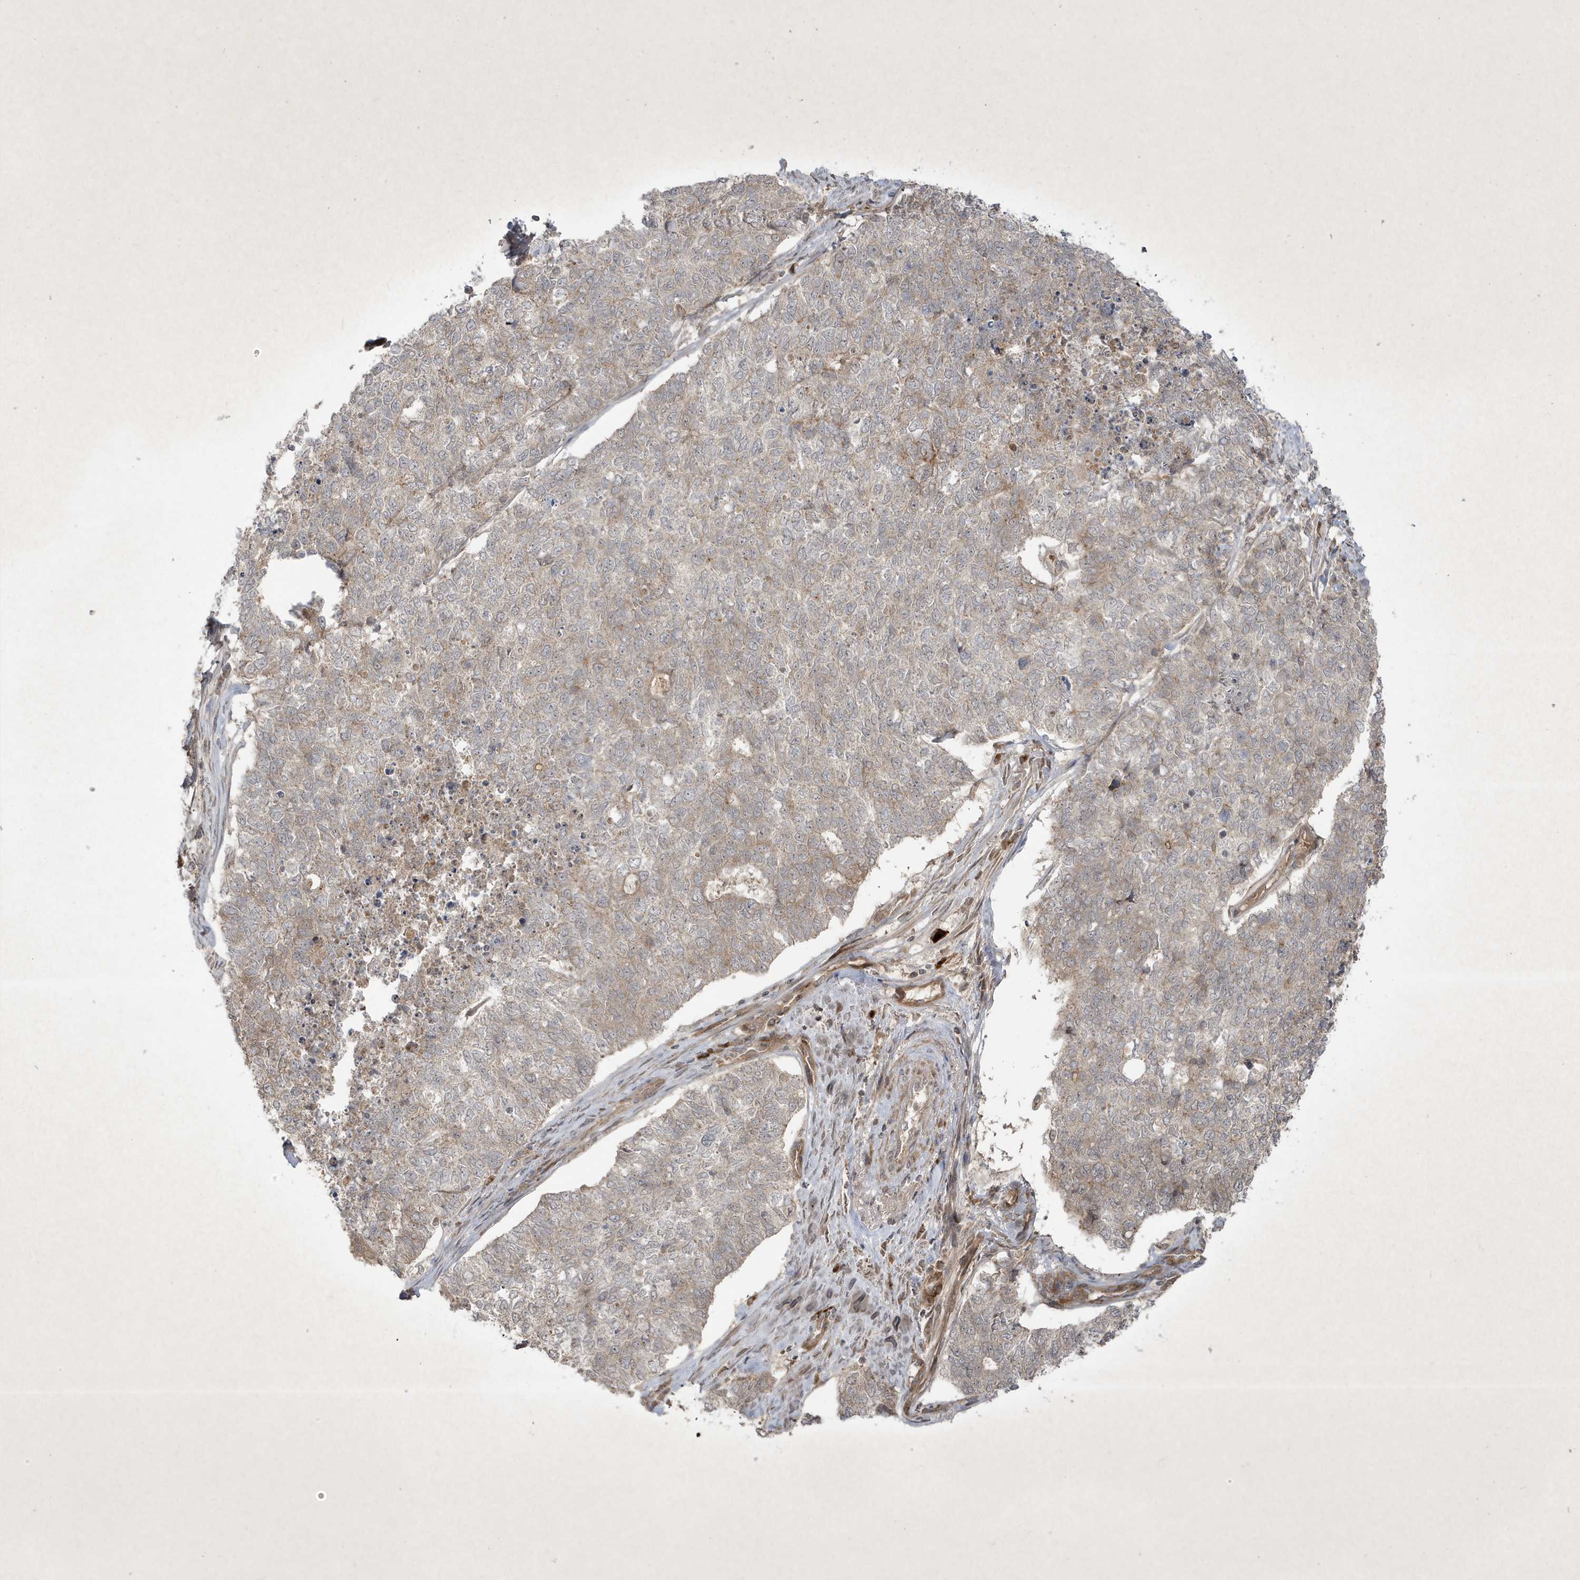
{"staining": {"intensity": "weak", "quantity": "<25%", "location": "cytoplasmic/membranous"}, "tissue": "cervical cancer", "cell_type": "Tumor cells", "image_type": "cancer", "snomed": [{"axis": "morphology", "description": "Squamous cell carcinoma, NOS"}, {"axis": "topography", "description": "Cervix"}], "caption": "This image is of cervical squamous cell carcinoma stained with IHC to label a protein in brown with the nuclei are counter-stained blue. There is no positivity in tumor cells.", "gene": "FAM83C", "patient": {"sex": "female", "age": 63}}